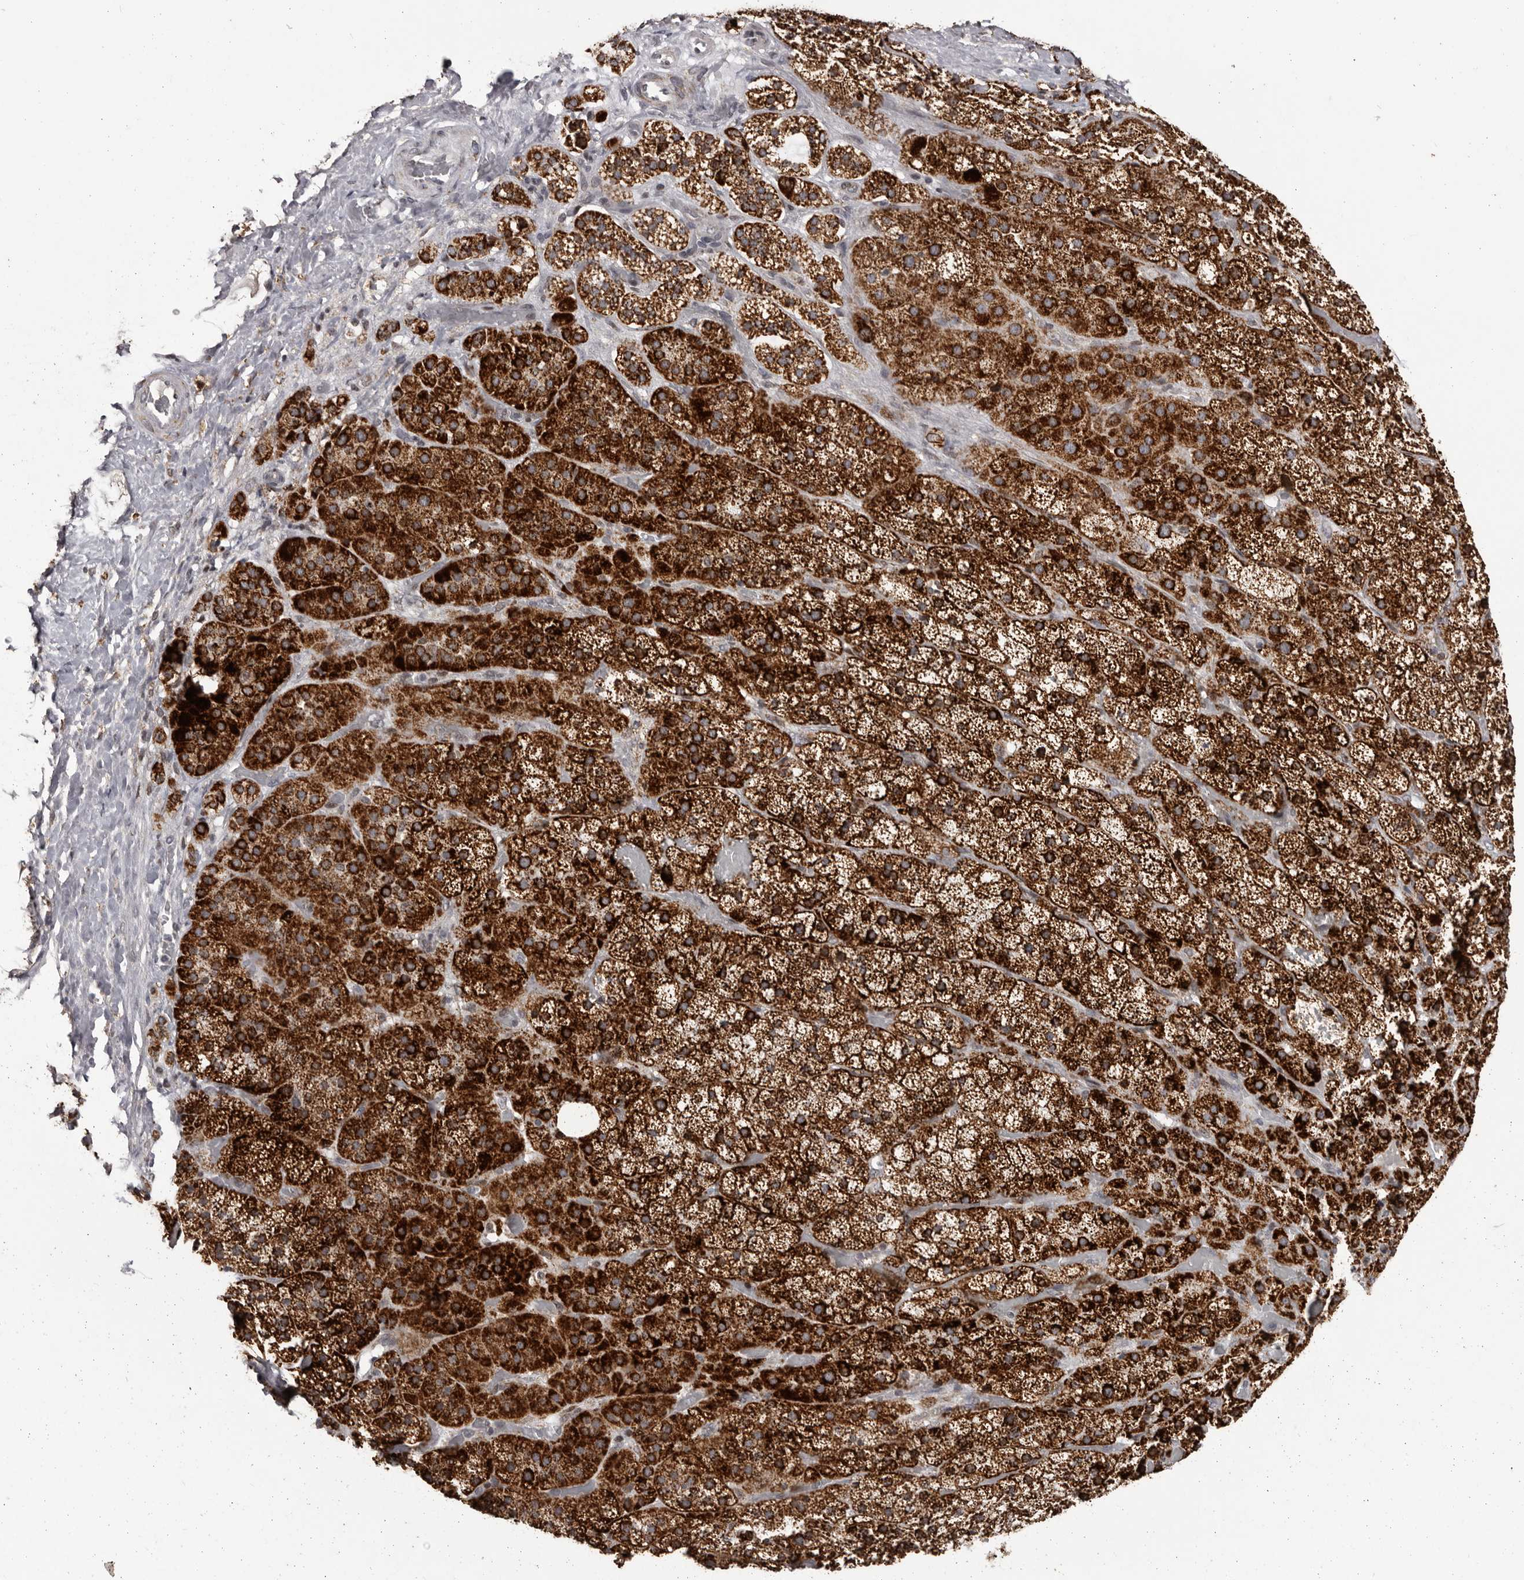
{"staining": {"intensity": "strong", "quantity": ">75%", "location": "cytoplasmic/membranous"}, "tissue": "adrenal gland", "cell_type": "Glandular cells", "image_type": "normal", "snomed": [{"axis": "morphology", "description": "Normal tissue, NOS"}, {"axis": "topography", "description": "Adrenal gland"}], "caption": "IHC image of normal adrenal gland: adrenal gland stained using IHC demonstrates high levels of strong protein expression localized specifically in the cytoplasmic/membranous of glandular cells, appearing as a cytoplasmic/membranous brown color.", "gene": "C17orf99", "patient": {"sex": "male", "age": 57}}